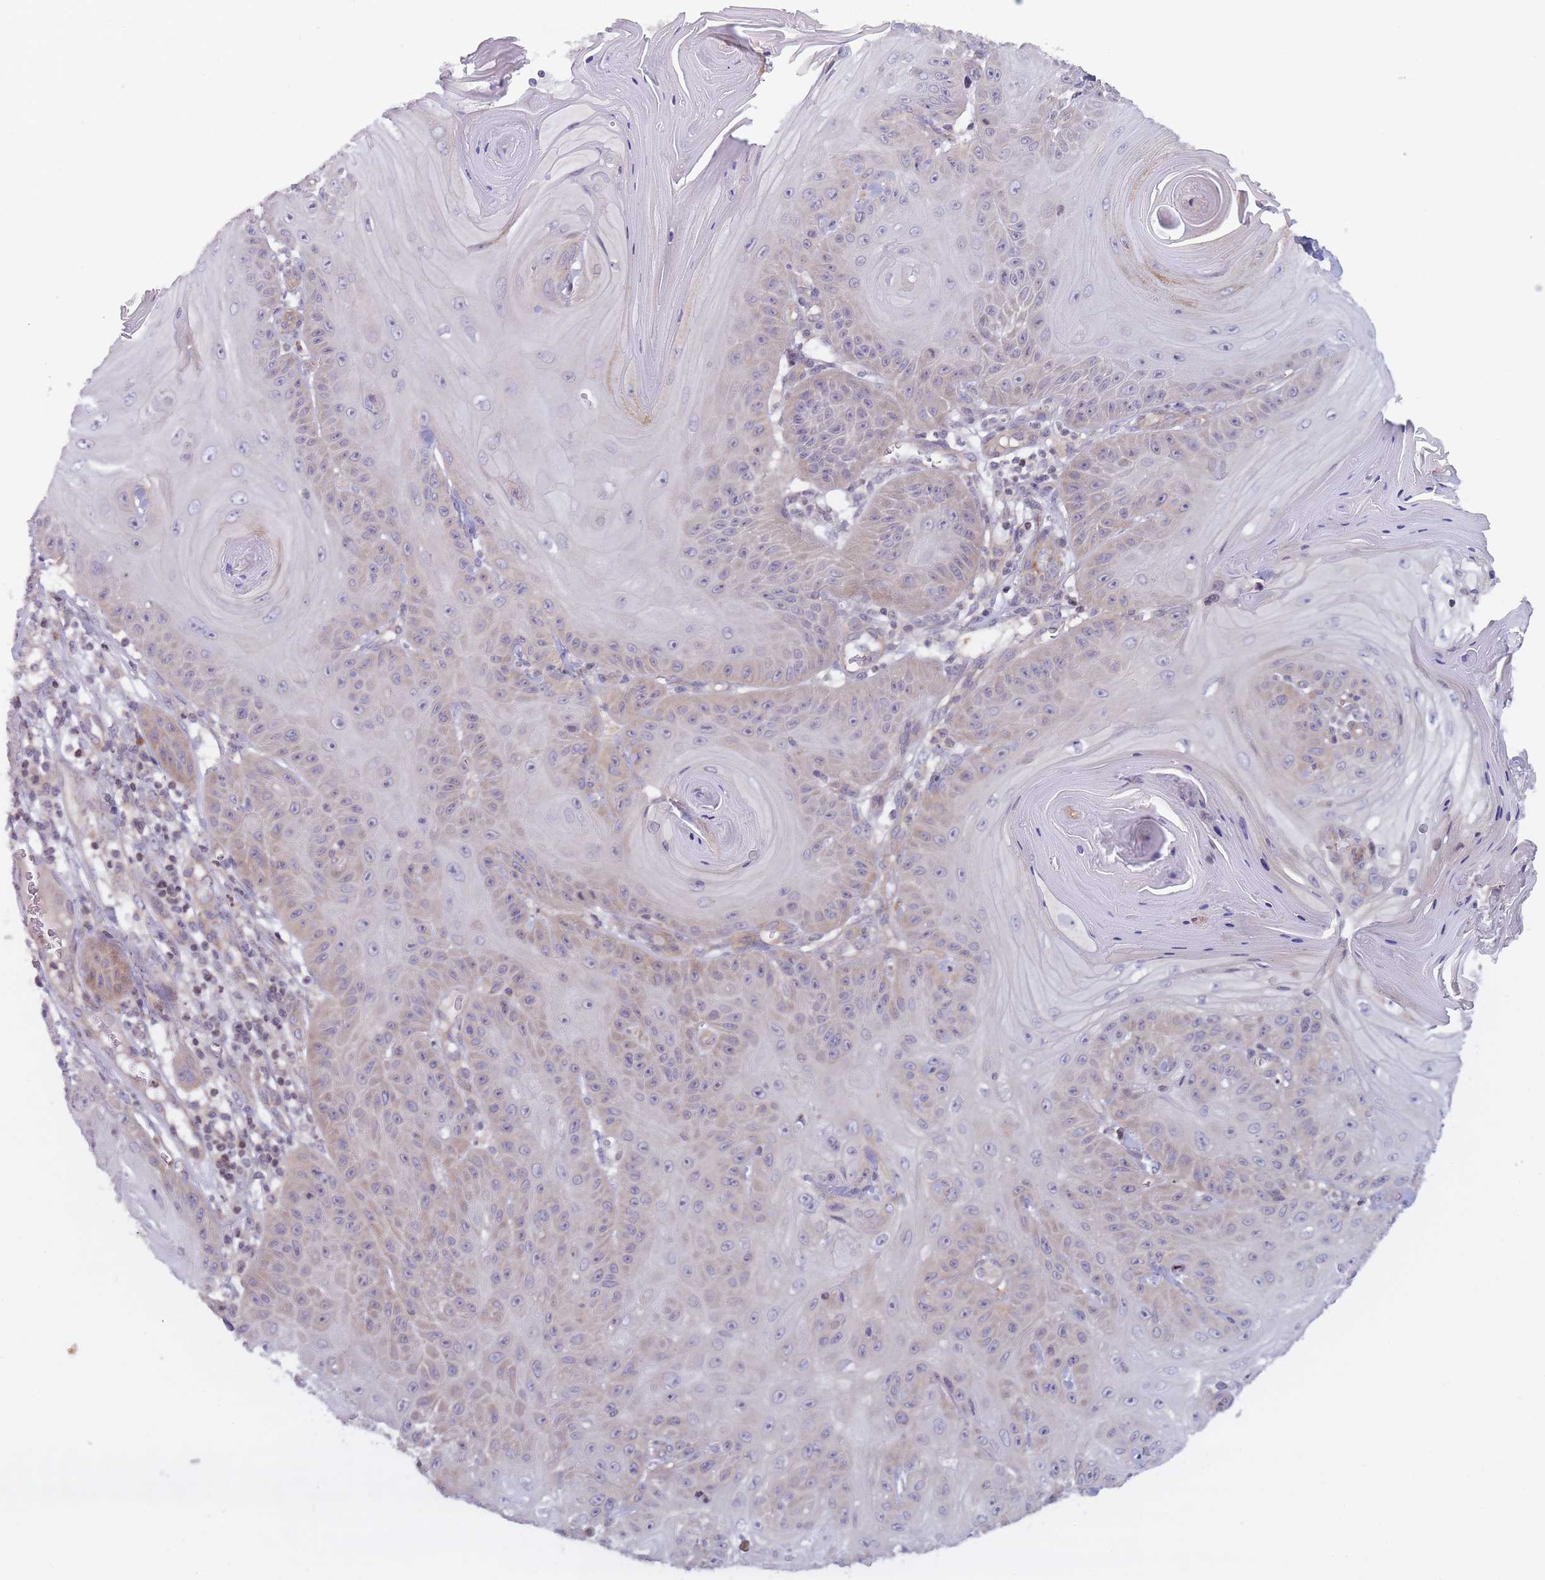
{"staining": {"intensity": "weak", "quantity": "<25%", "location": "cytoplasmic/membranous"}, "tissue": "skin cancer", "cell_type": "Tumor cells", "image_type": "cancer", "snomed": [{"axis": "morphology", "description": "Squamous cell carcinoma, NOS"}, {"axis": "topography", "description": "Skin"}], "caption": "Immunohistochemistry (IHC) photomicrograph of neoplastic tissue: human skin cancer (squamous cell carcinoma) stained with DAB reveals no significant protein expression in tumor cells. Nuclei are stained in blue.", "gene": "SLC35F5", "patient": {"sex": "female", "age": 78}}